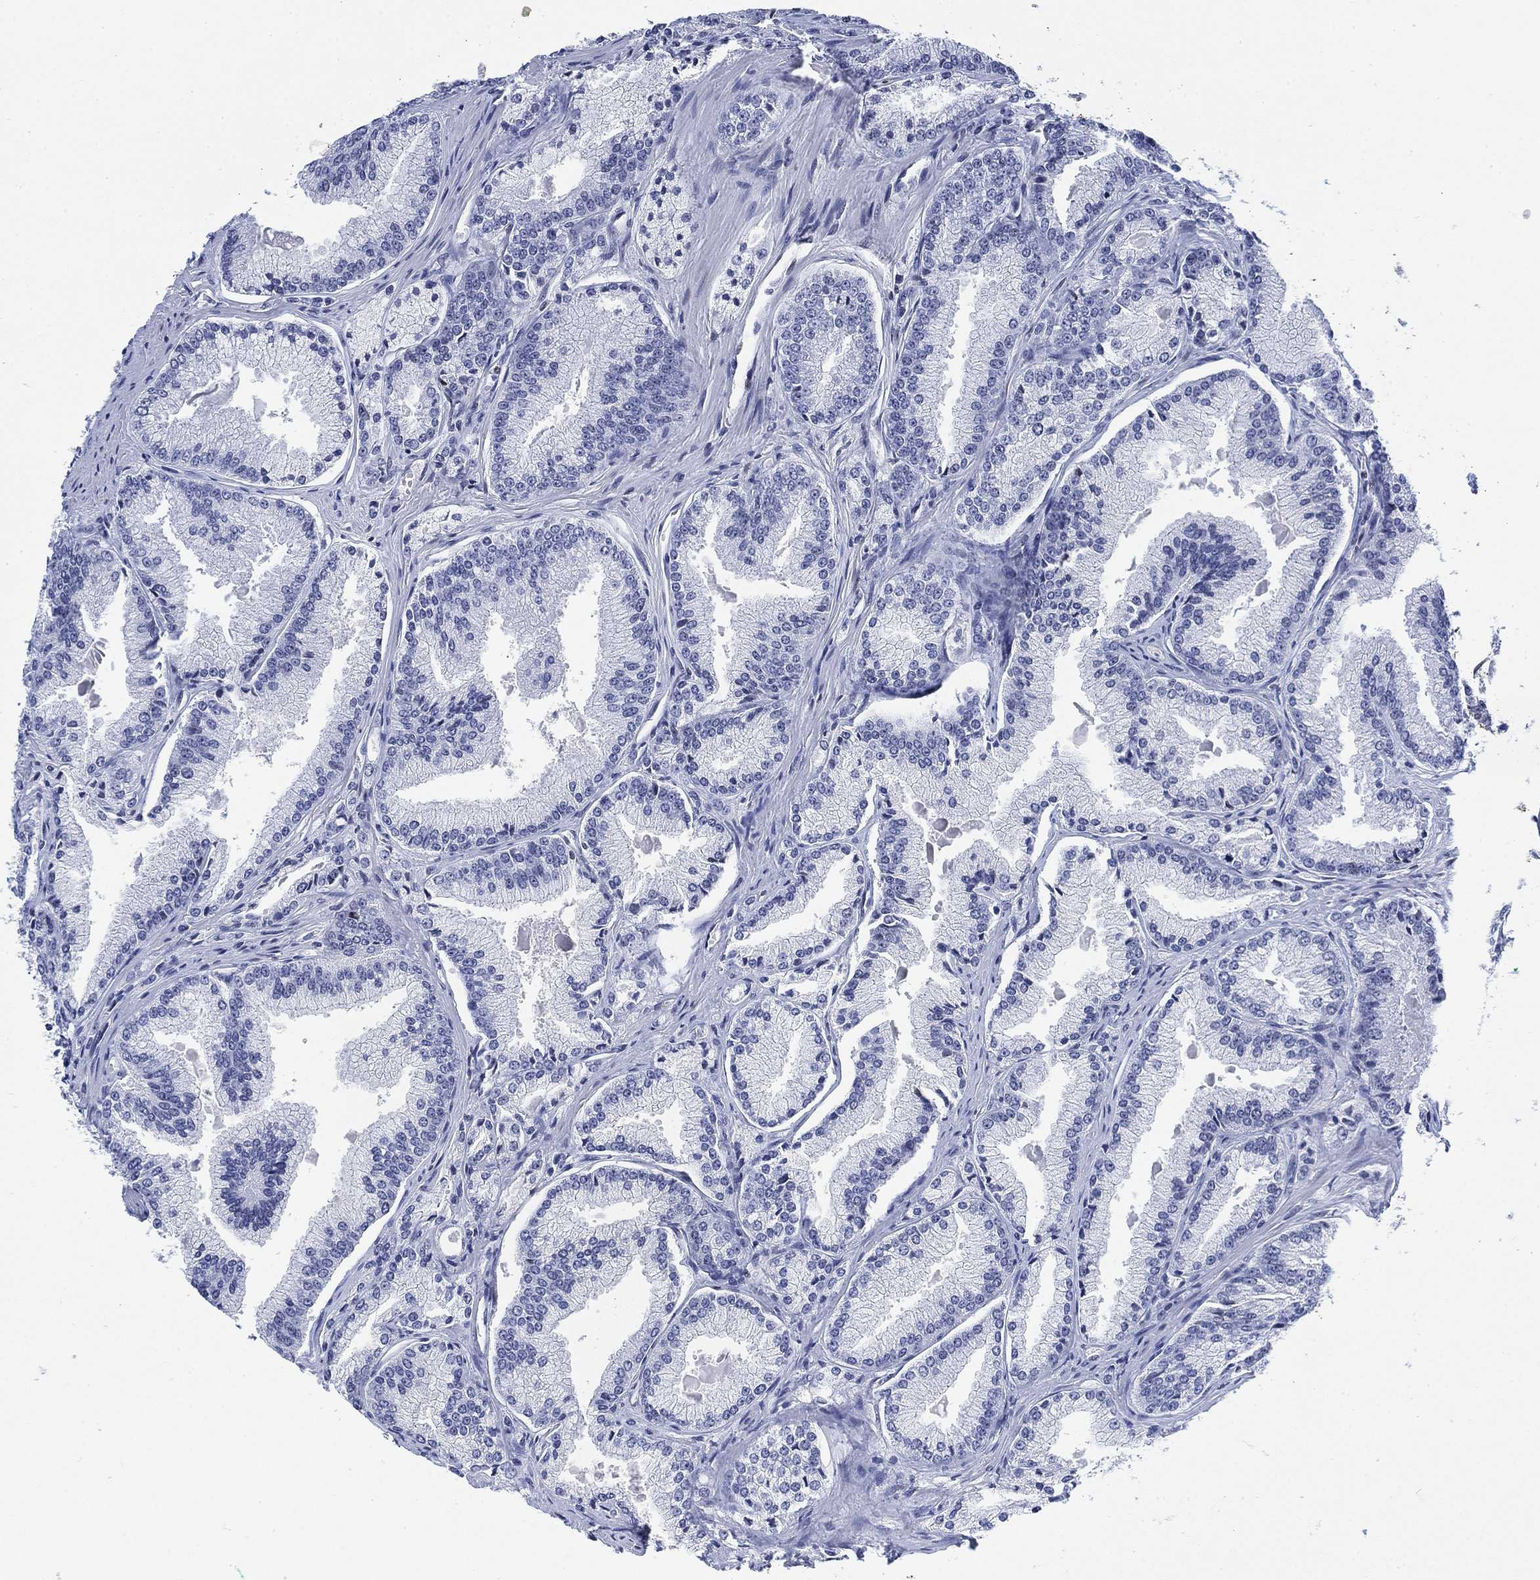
{"staining": {"intensity": "negative", "quantity": "none", "location": "none"}, "tissue": "prostate cancer", "cell_type": "Tumor cells", "image_type": "cancer", "snomed": [{"axis": "morphology", "description": "Adenocarcinoma, NOS"}, {"axis": "morphology", "description": "Adenocarcinoma, High grade"}, {"axis": "topography", "description": "Prostate"}], "caption": "The micrograph displays no staining of tumor cells in adenocarcinoma (high-grade) (prostate). Brightfield microscopy of IHC stained with DAB (3,3'-diaminobenzidine) (brown) and hematoxylin (blue), captured at high magnification.", "gene": "H1-10", "patient": {"sex": "male", "age": 70}}